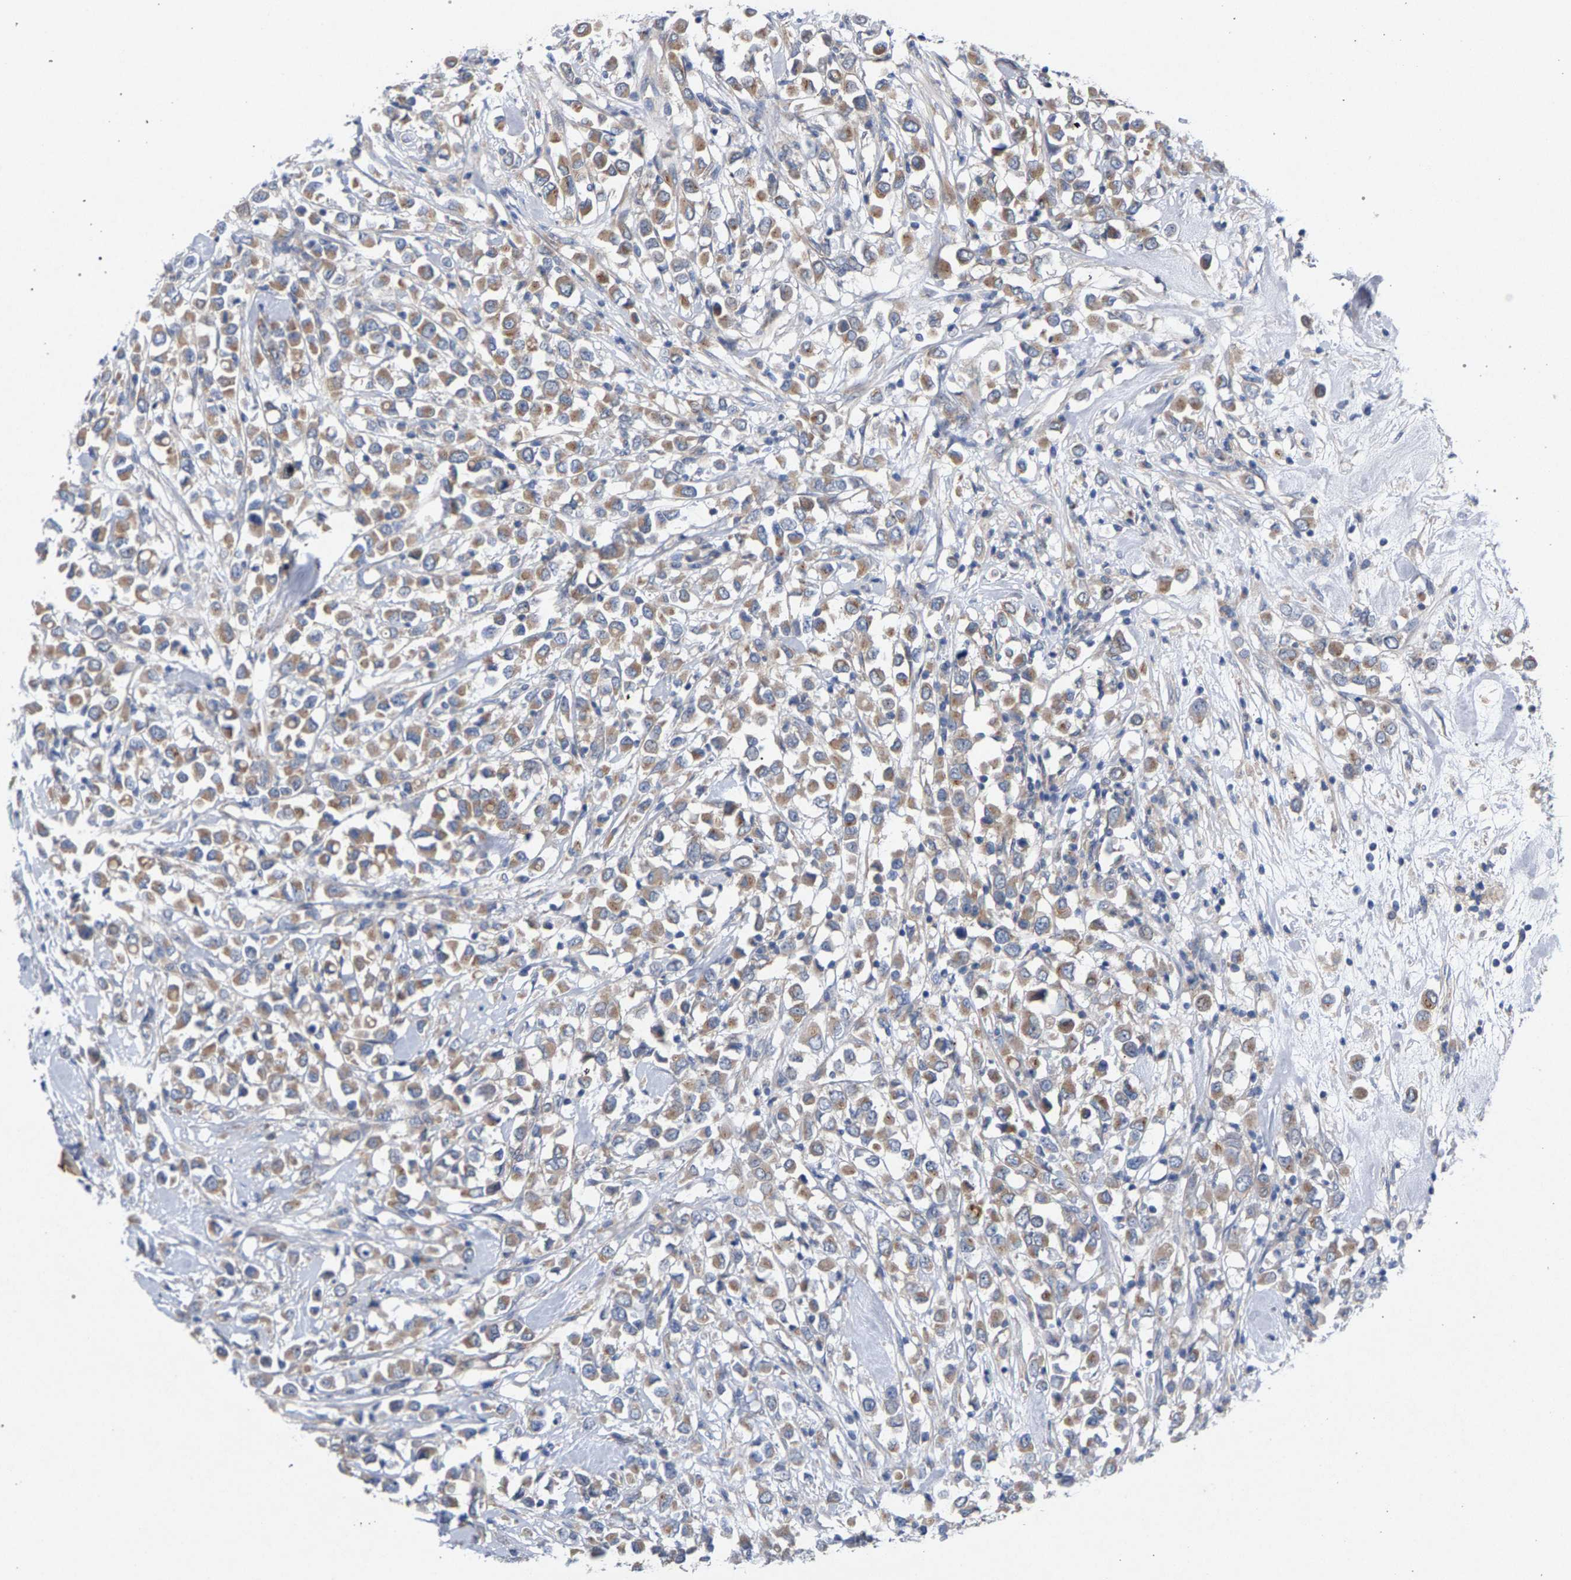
{"staining": {"intensity": "moderate", "quantity": ">75%", "location": "cytoplasmic/membranous"}, "tissue": "breast cancer", "cell_type": "Tumor cells", "image_type": "cancer", "snomed": [{"axis": "morphology", "description": "Duct carcinoma"}, {"axis": "topography", "description": "Breast"}], "caption": "Immunohistochemistry (IHC) image of neoplastic tissue: human breast cancer stained using immunohistochemistry shows medium levels of moderate protein expression localized specifically in the cytoplasmic/membranous of tumor cells, appearing as a cytoplasmic/membranous brown color.", "gene": "MAMDC2", "patient": {"sex": "female", "age": 61}}